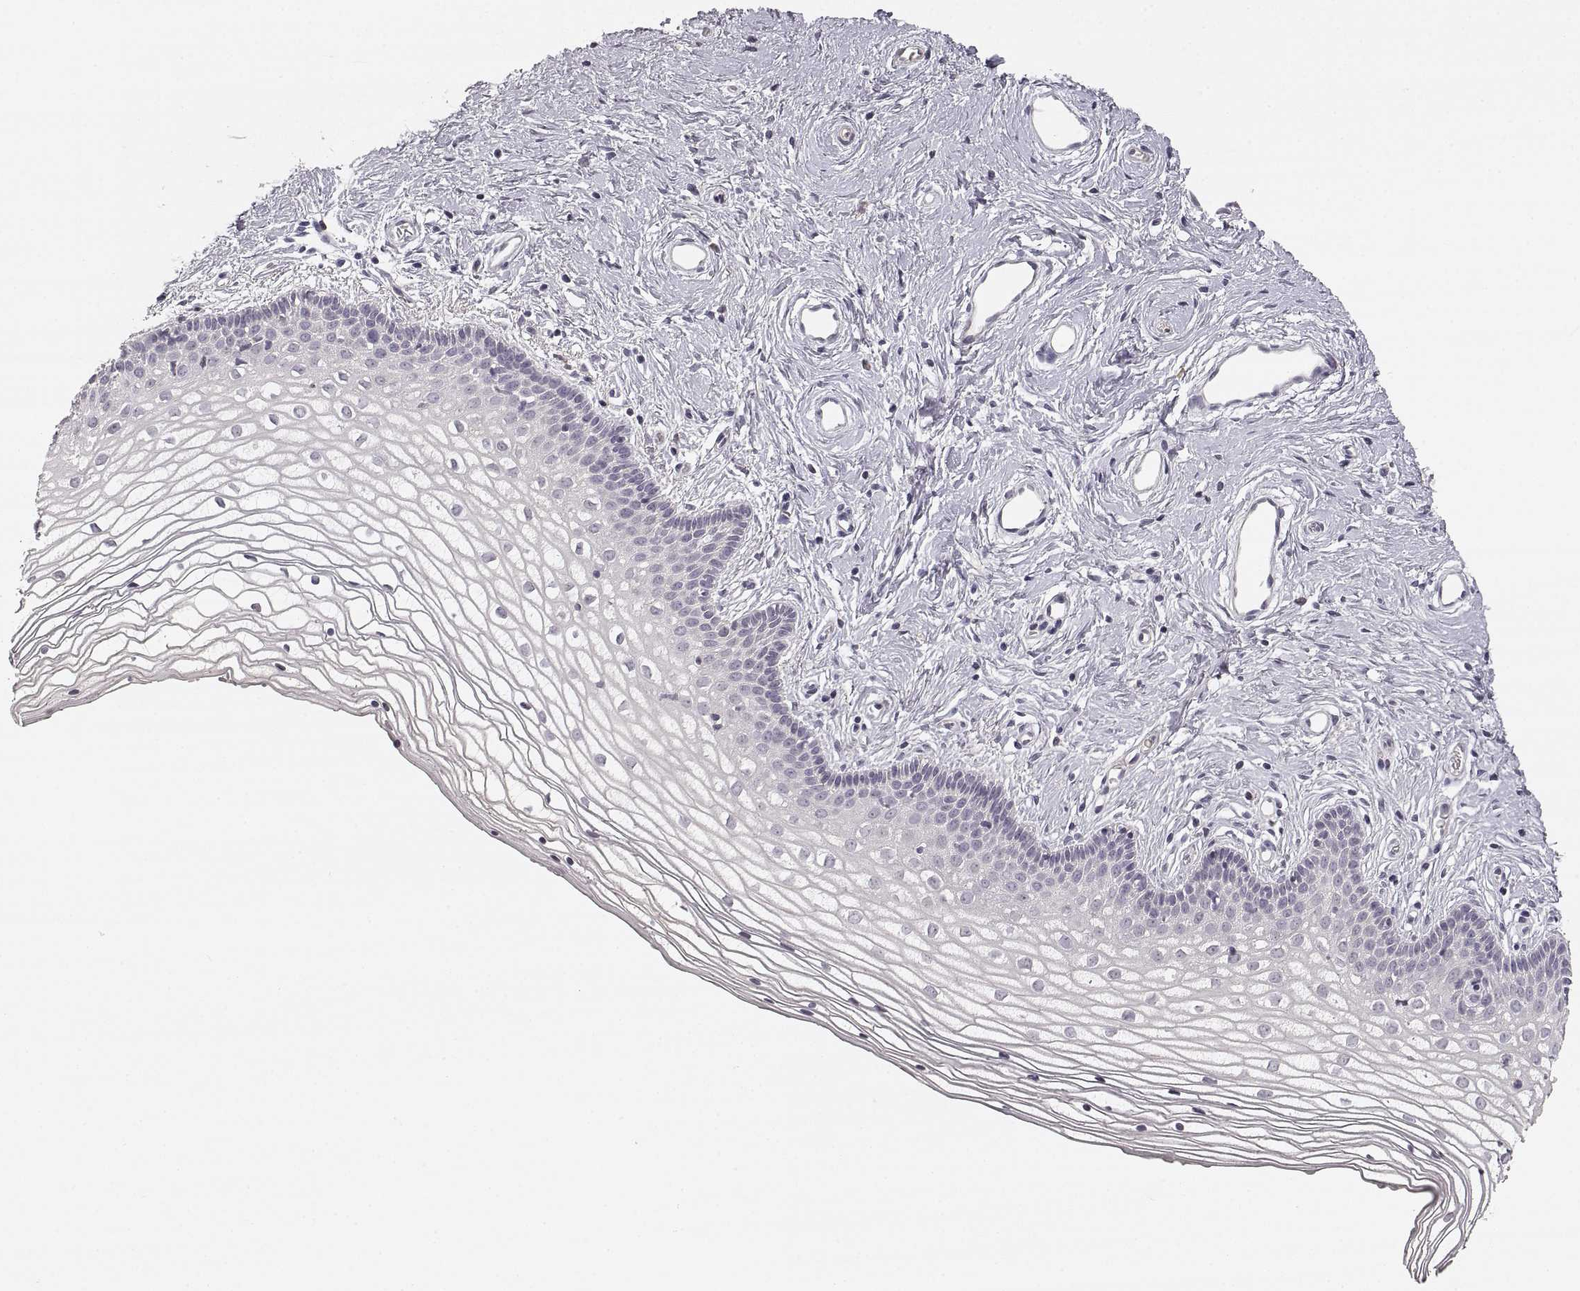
{"staining": {"intensity": "negative", "quantity": "none", "location": "none"}, "tissue": "vagina", "cell_type": "Squamous epithelial cells", "image_type": "normal", "snomed": [{"axis": "morphology", "description": "Normal tissue, NOS"}, {"axis": "topography", "description": "Vagina"}], "caption": "Unremarkable vagina was stained to show a protein in brown. There is no significant expression in squamous epithelial cells. (IHC, brightfield microscopy, high magnification).", "gene": "RUNDC3A", "patient": {"sex": "female", "age": 36}}